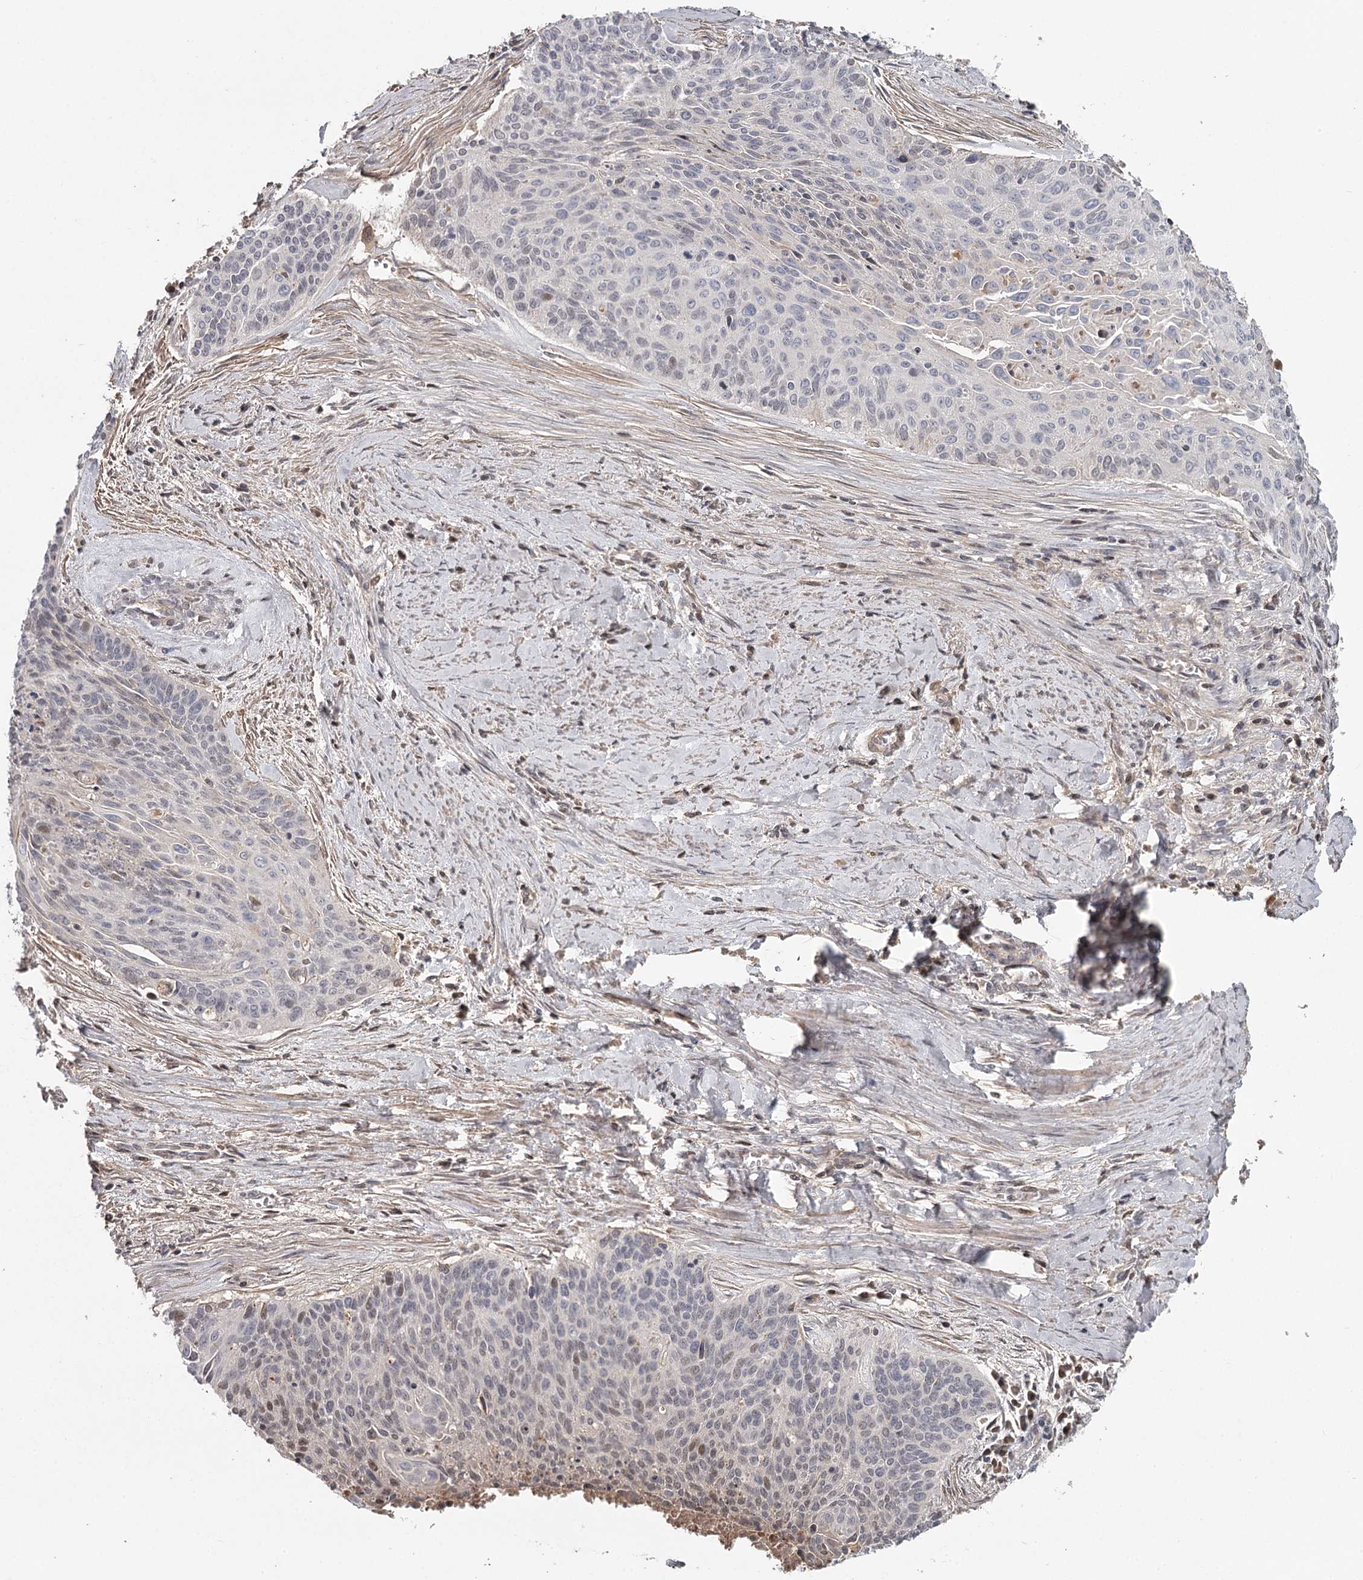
{"staining": {"intensity": "negative", "quantity": "none", "location": "none"}, "tissue": "cervical cancer", "cell_type": "Tumor cells", "image_type": "cancer", "snomed": [{"axis": "morphology", "description": "Squamous cell carcinoma, NOS"}, {"axis": "topography", "description": "Cervix"}], "caption": "Immunohistochemistry (IHC) photomicrograph of squamous cell carcinoma (cervical) stained for a protein (brown), which displays no positivity in tumor cells. (Stains: DAB IHC with hematoxylin counter stain, Microscopy: brightfield microscopy at high magnification).", "gene": "DHRS9", "patient": {"sex": "female", "age": 55}}